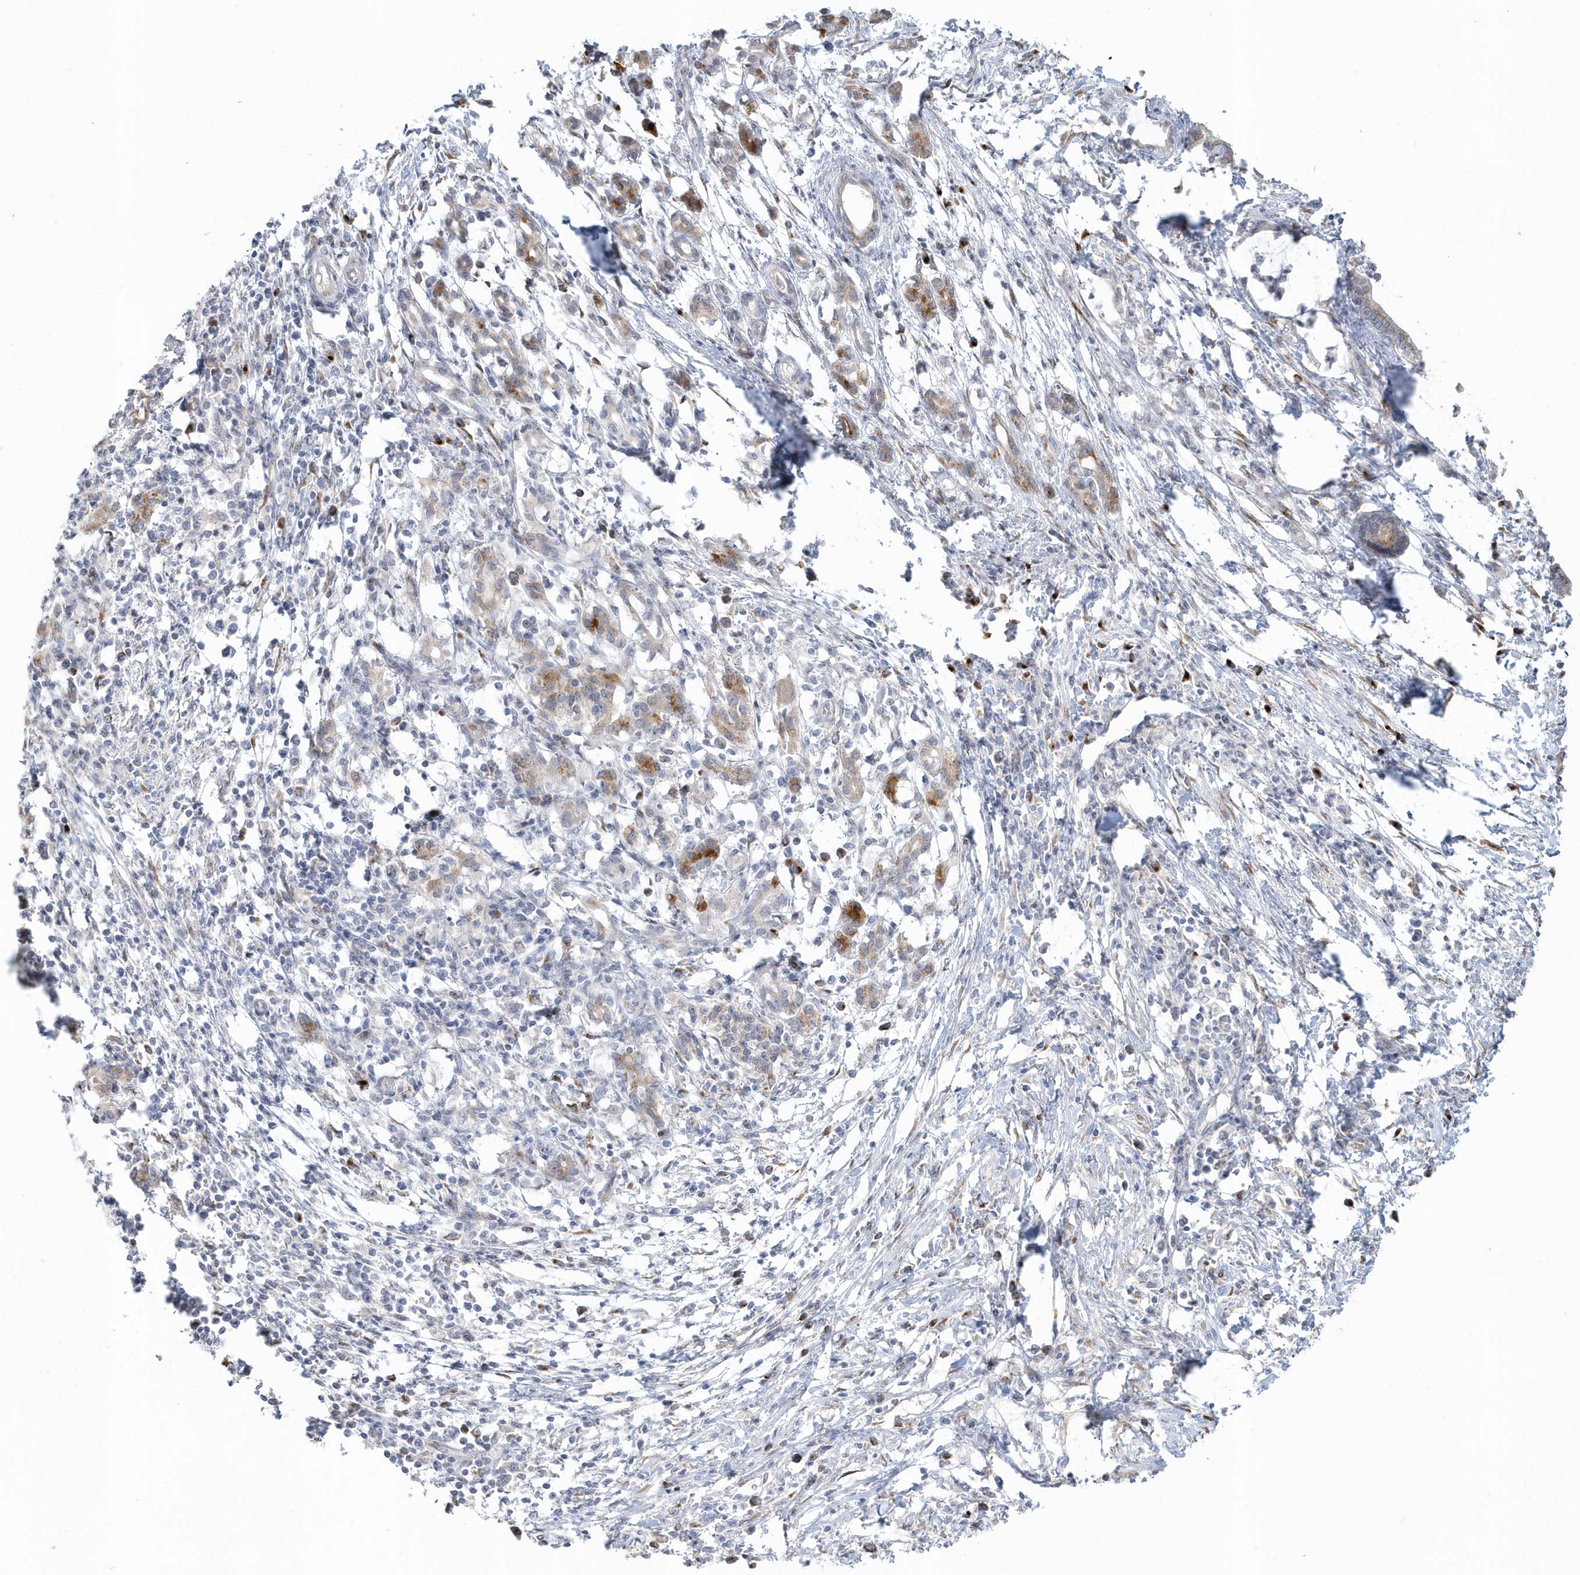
{"staining": {"intensity": "moderate", "quantity": "25%-75%", "location": "cytoplasmic/membranous"}, "tissue": "pancreatic cancer", "cell_type": "Tumor cells", "image_type": "cancer", "snomed": [{"axis": "morphology", "description": "Adenocarcinoma, NOS"}, {"axis": "topography", "description": "Pancreas"}], "caption": "Tumor cells exhibit moderate cytoplasmic/membranous positivity in approximately 25%-75% of cells in pancreatic cancer (adenocarcinoma). (DAB (3,3'-diaminobenzidine) = brown stain, brightfield microscopy at high magnification).", "gene": "DHFR", "patient": {"sex": "female", "age": 55}}